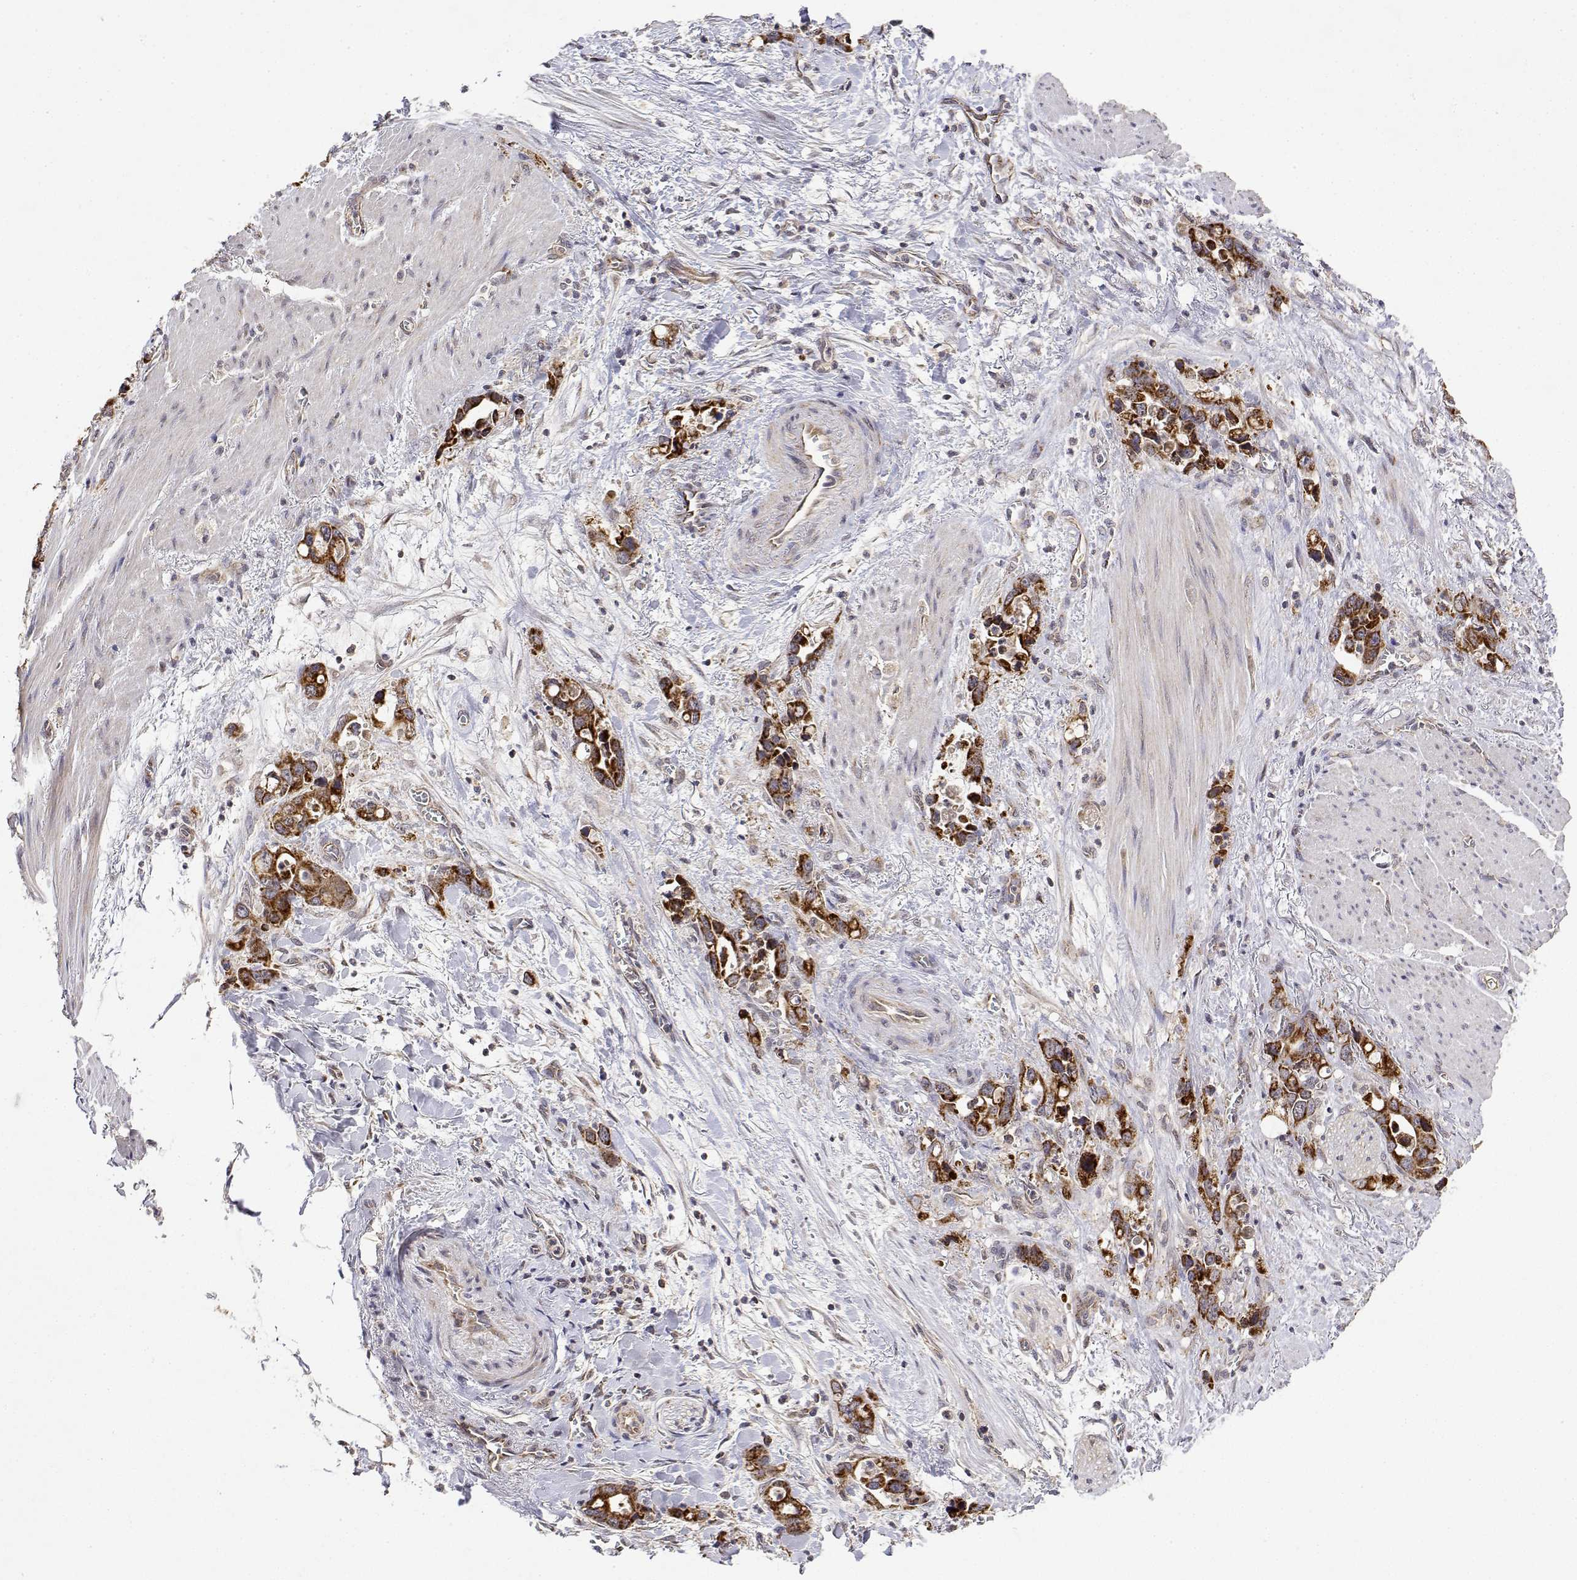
{"staining": {"intensity": "strong", "quantity": ">75%", "location": "cytoplasmic/membranous"}, "tissue": "stomach cancer", "cell_type": "Tumor cells", "image_type": "cancer", "snomed": [{"axis": "morphology", "description": "Normal tissue, NOS"}, {"axis": "morphology", "description": "Adenocarcinoma, NOS"}, {"axis": "topography", "description": "Esophagus"}, {"axis": "topography", "description": "Stomach, upper"}], "caption": "Tumor cells exhibit high levels of strong cytoplasmic/membranous staining in about >75% of cells in stomach cancer (adenocarcinoma).", "gene": "GADD45GIP1", "patient": {"sex": "male", "age": 74}}